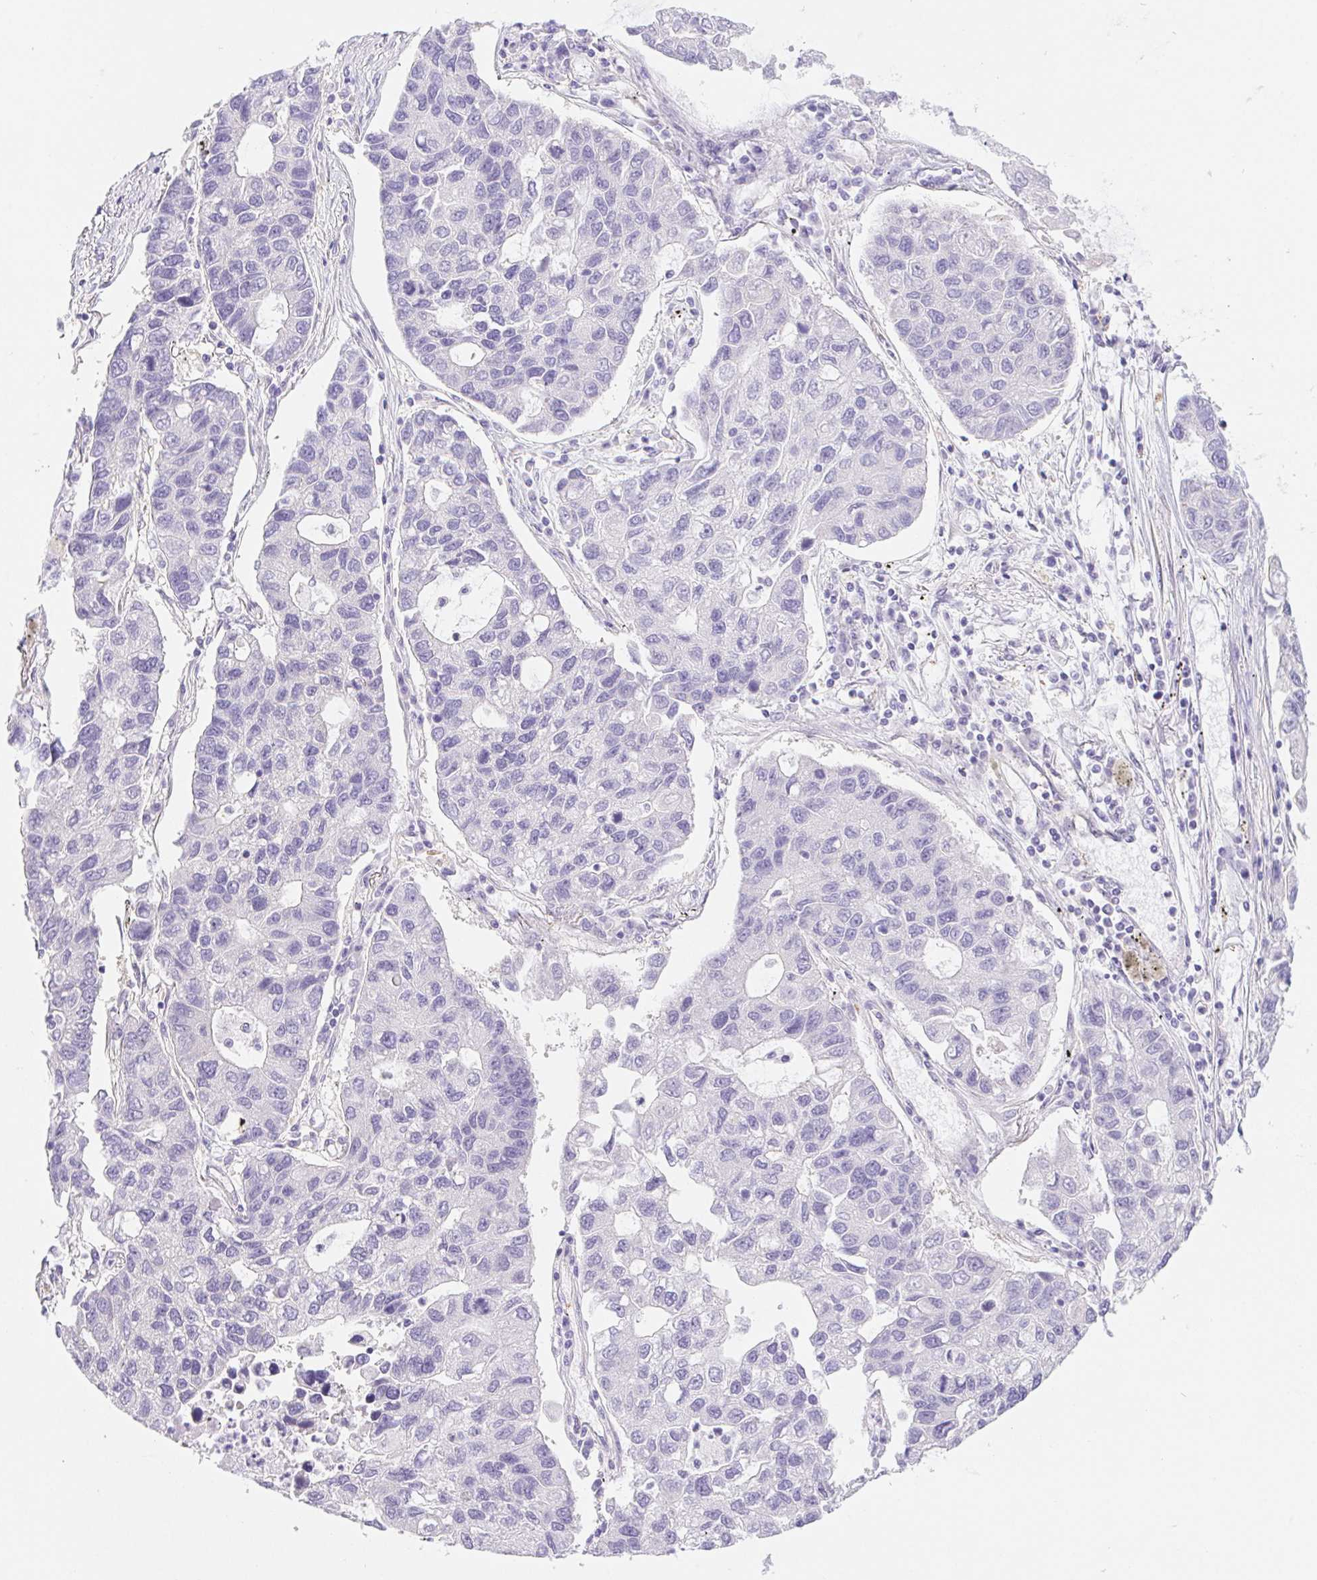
{"staining": {"intensity": "negative", "quantity": "none", "location": "none"}, "tissue": "lung cancer", "cell_type": "Tumor cells", "image_type": "cancer", "snomed": [{"axis": "morphology", "description": "Adenocarcinoma, NOS"}, {"axis": "topography", "description": "Bronchus"}, {"axis": "topography", "description": "Lung"}], "caption": "High magnification brightfield microscopy of adenocarcinoma (lung) stained with DAB (brown) and counterstained with hematoxylin (blue): tumor cells show no significant expression.", "gene": "PNLIP", "patient": {"sex": "female", "age": 51}}